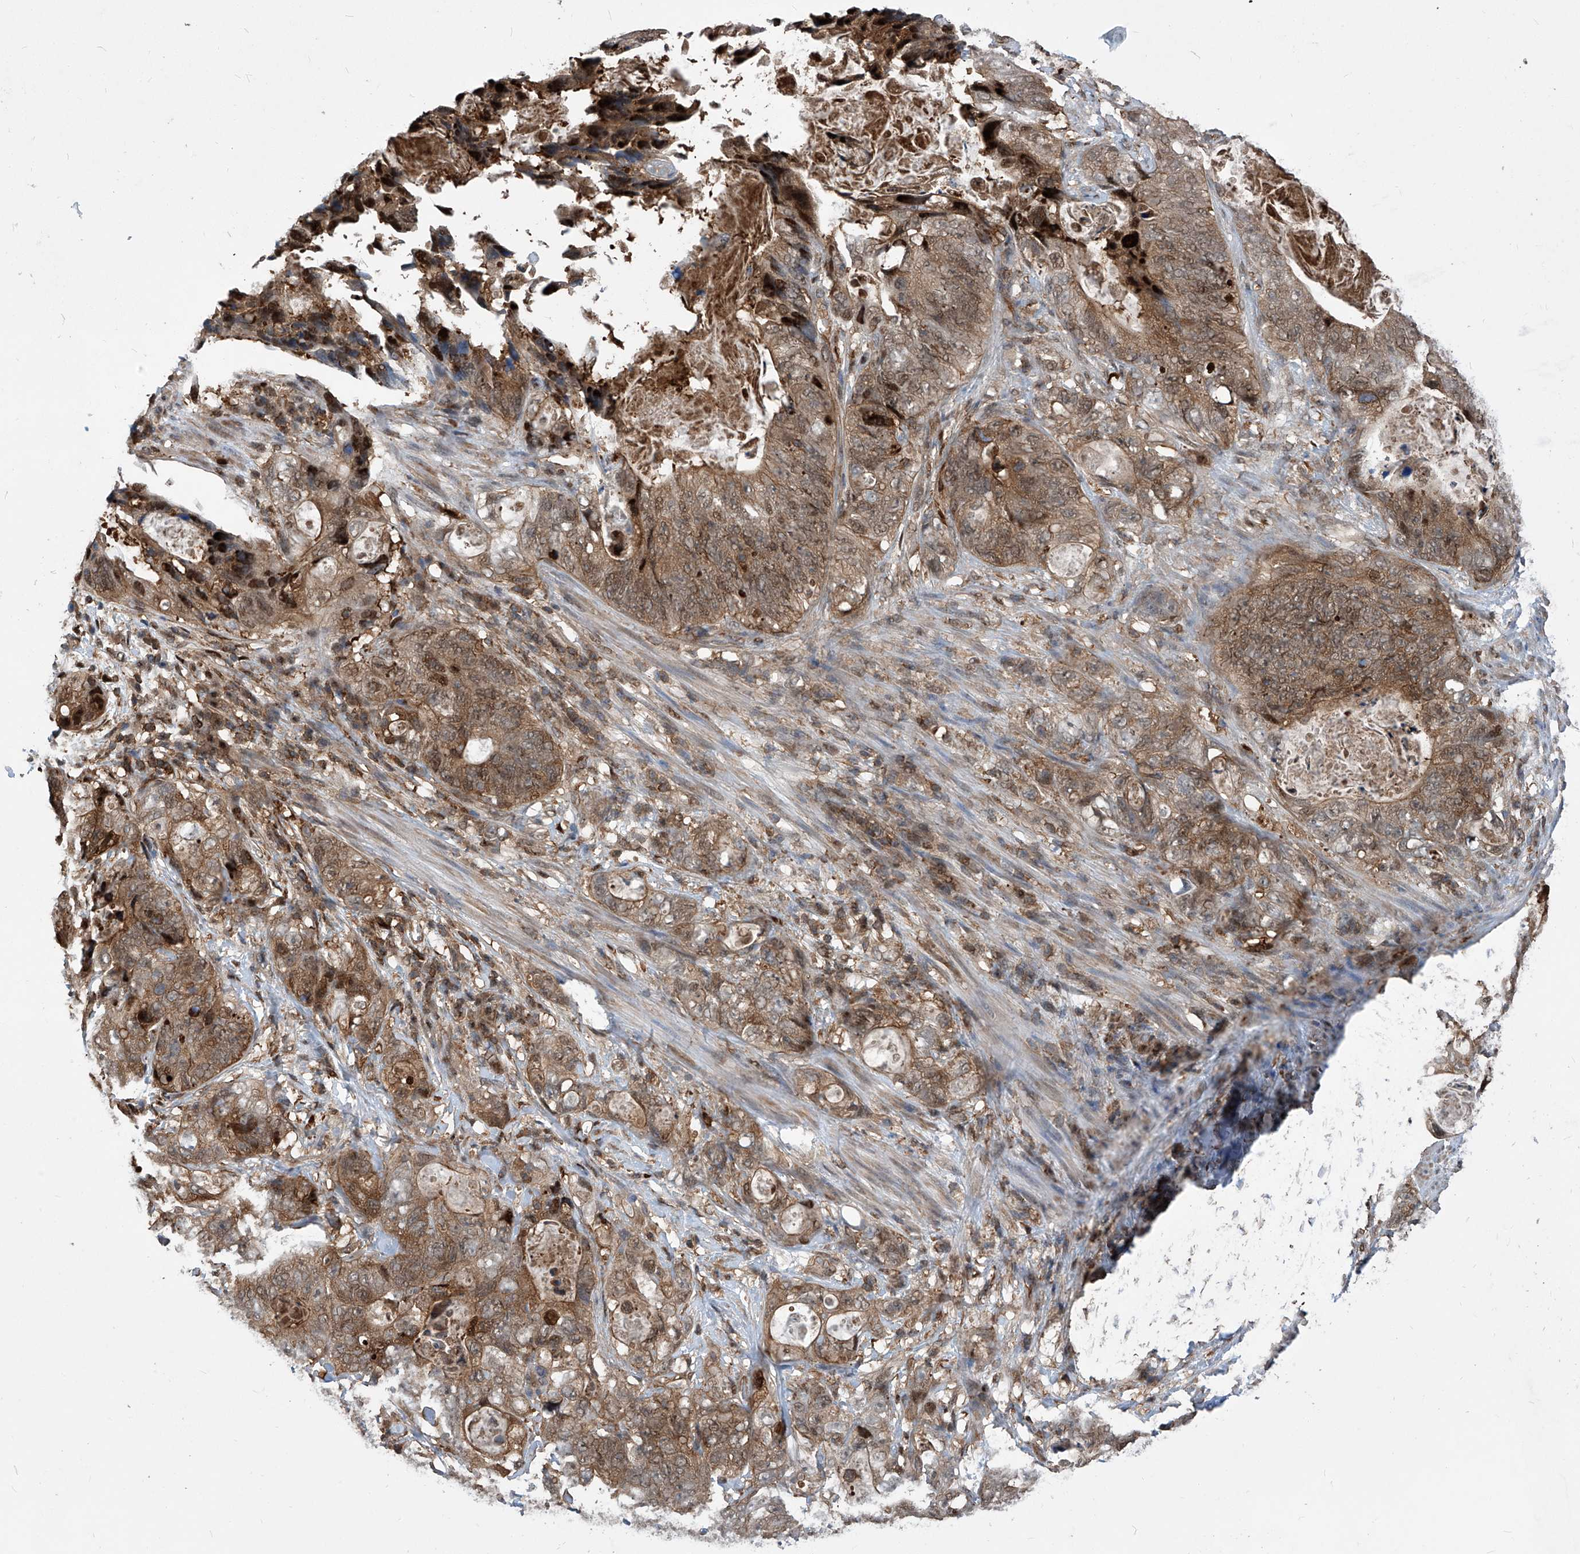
{"staining": {"intensity": "moderate", "quantity": ">75%", "location": "cytoplasmic/membranous,nuclear"}, "tissue": "stomach cancer", "cell_type": "Tumor cells", "image_type": "cancer", "snomed": [{"axis": "morphology", "description": "Normal tissue, NOS"}, {"axis": "morphology", "description": "Adenocarcinoma, NOS"}, {"axis": "topography", "description": "Stomach"}], "caption": "Stomach adenocarcinoma stained with DAB IHC reveals medium levels of moderate cytoplasmic/membranous and nuclear expression in approximately >75% of tumor cells.", "gene": "PSMB1", "patient": {"sex": "female", "age": 89}}